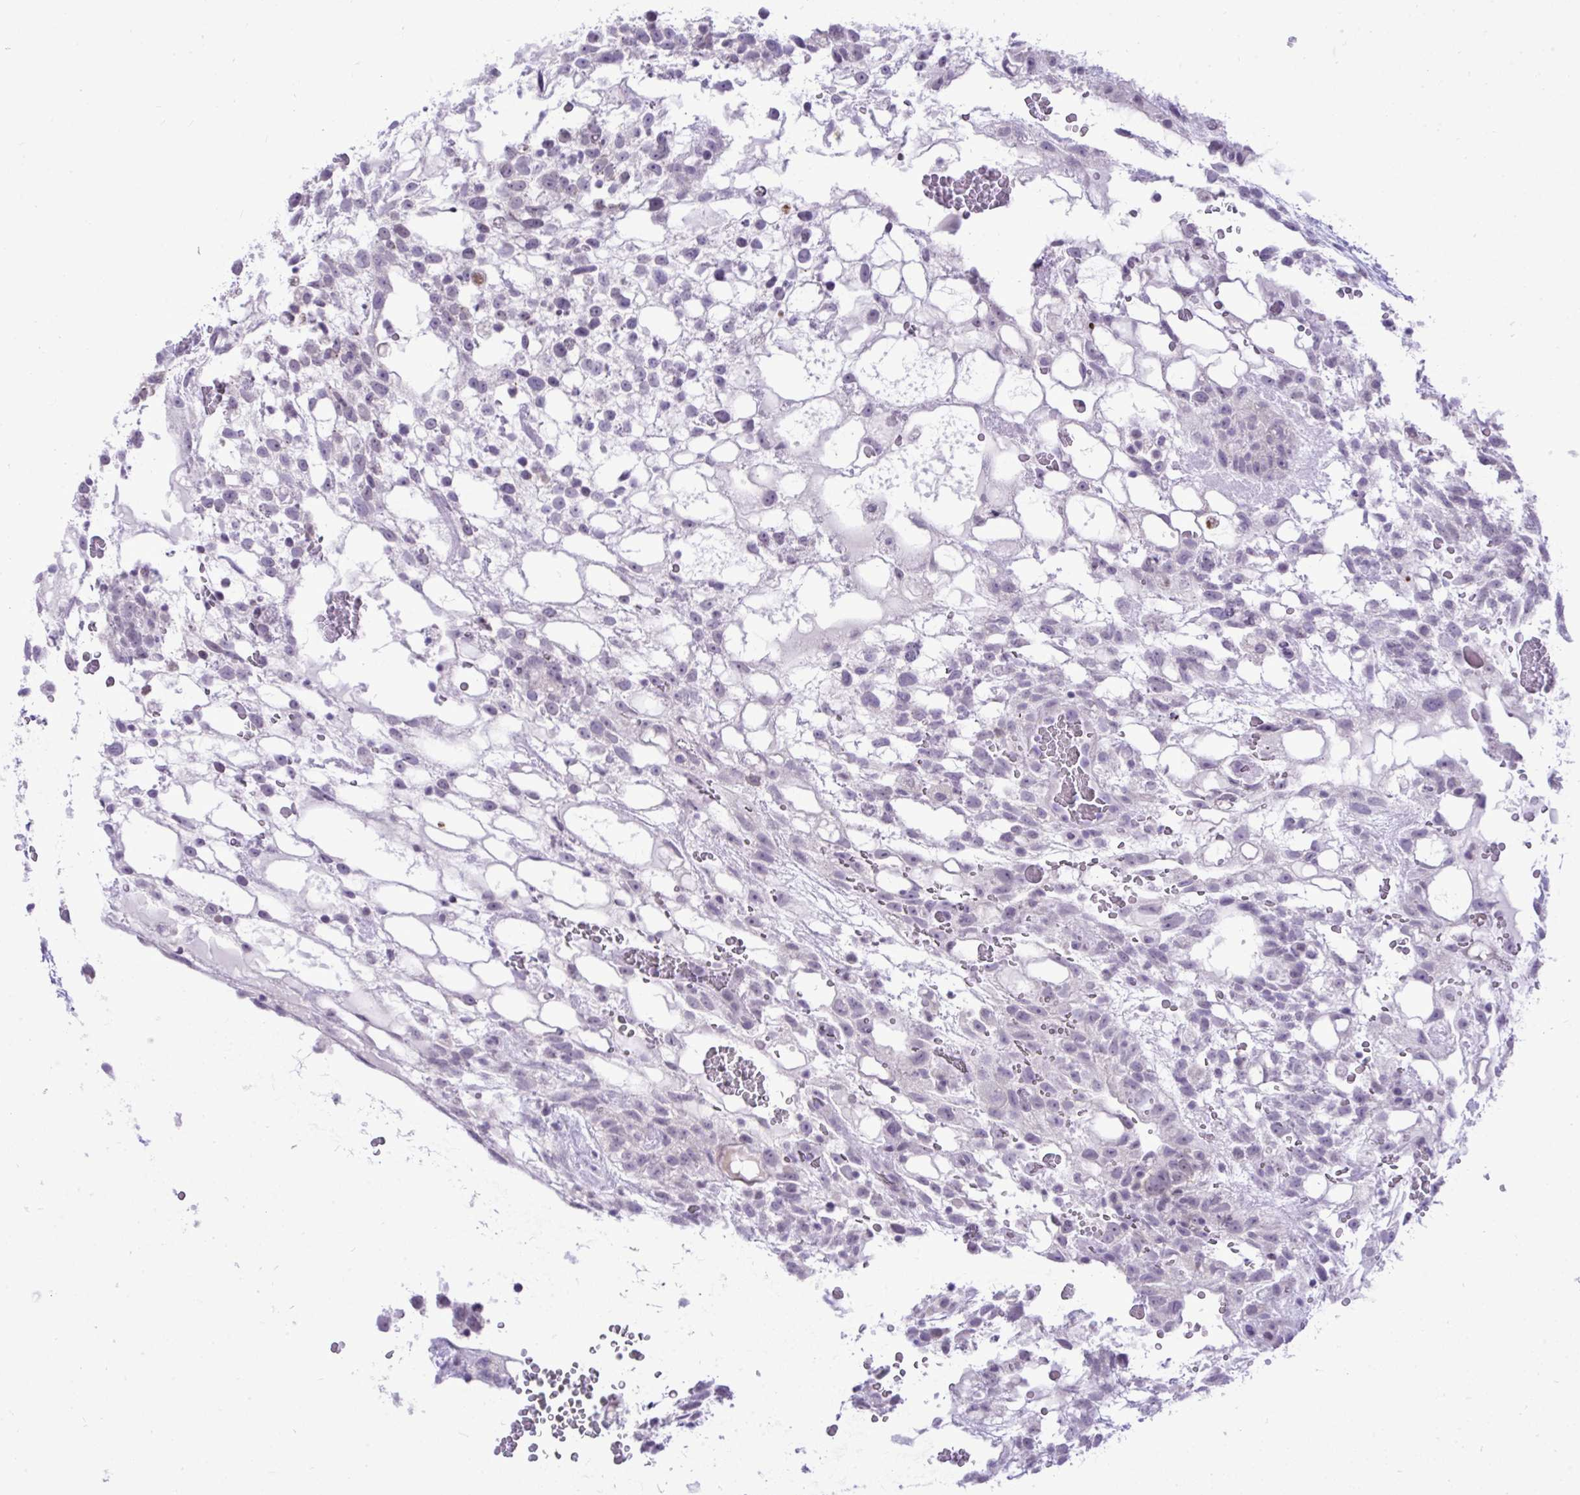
{"staining": {"intensity": "negative", "quantity": "none", "location": "none"}, "tissue": "testis cancer", "cell_type": "Tumor cells", "image_type": "cancer", "snomed": [{"axis": "morphology", "description": "Normal tissue, NOS"}, {"axis": "morphology", "description": "Carcinoma, Embryonal, NOS"}, {"axis": "topography", "description": "Testis"}], "caption": "Histopathology image shows no significant protein positivity in tumor cells of testis embryonal carcinoma.", "gene": "SPAG1", "patient": {"sex": "male", "age": 32}}